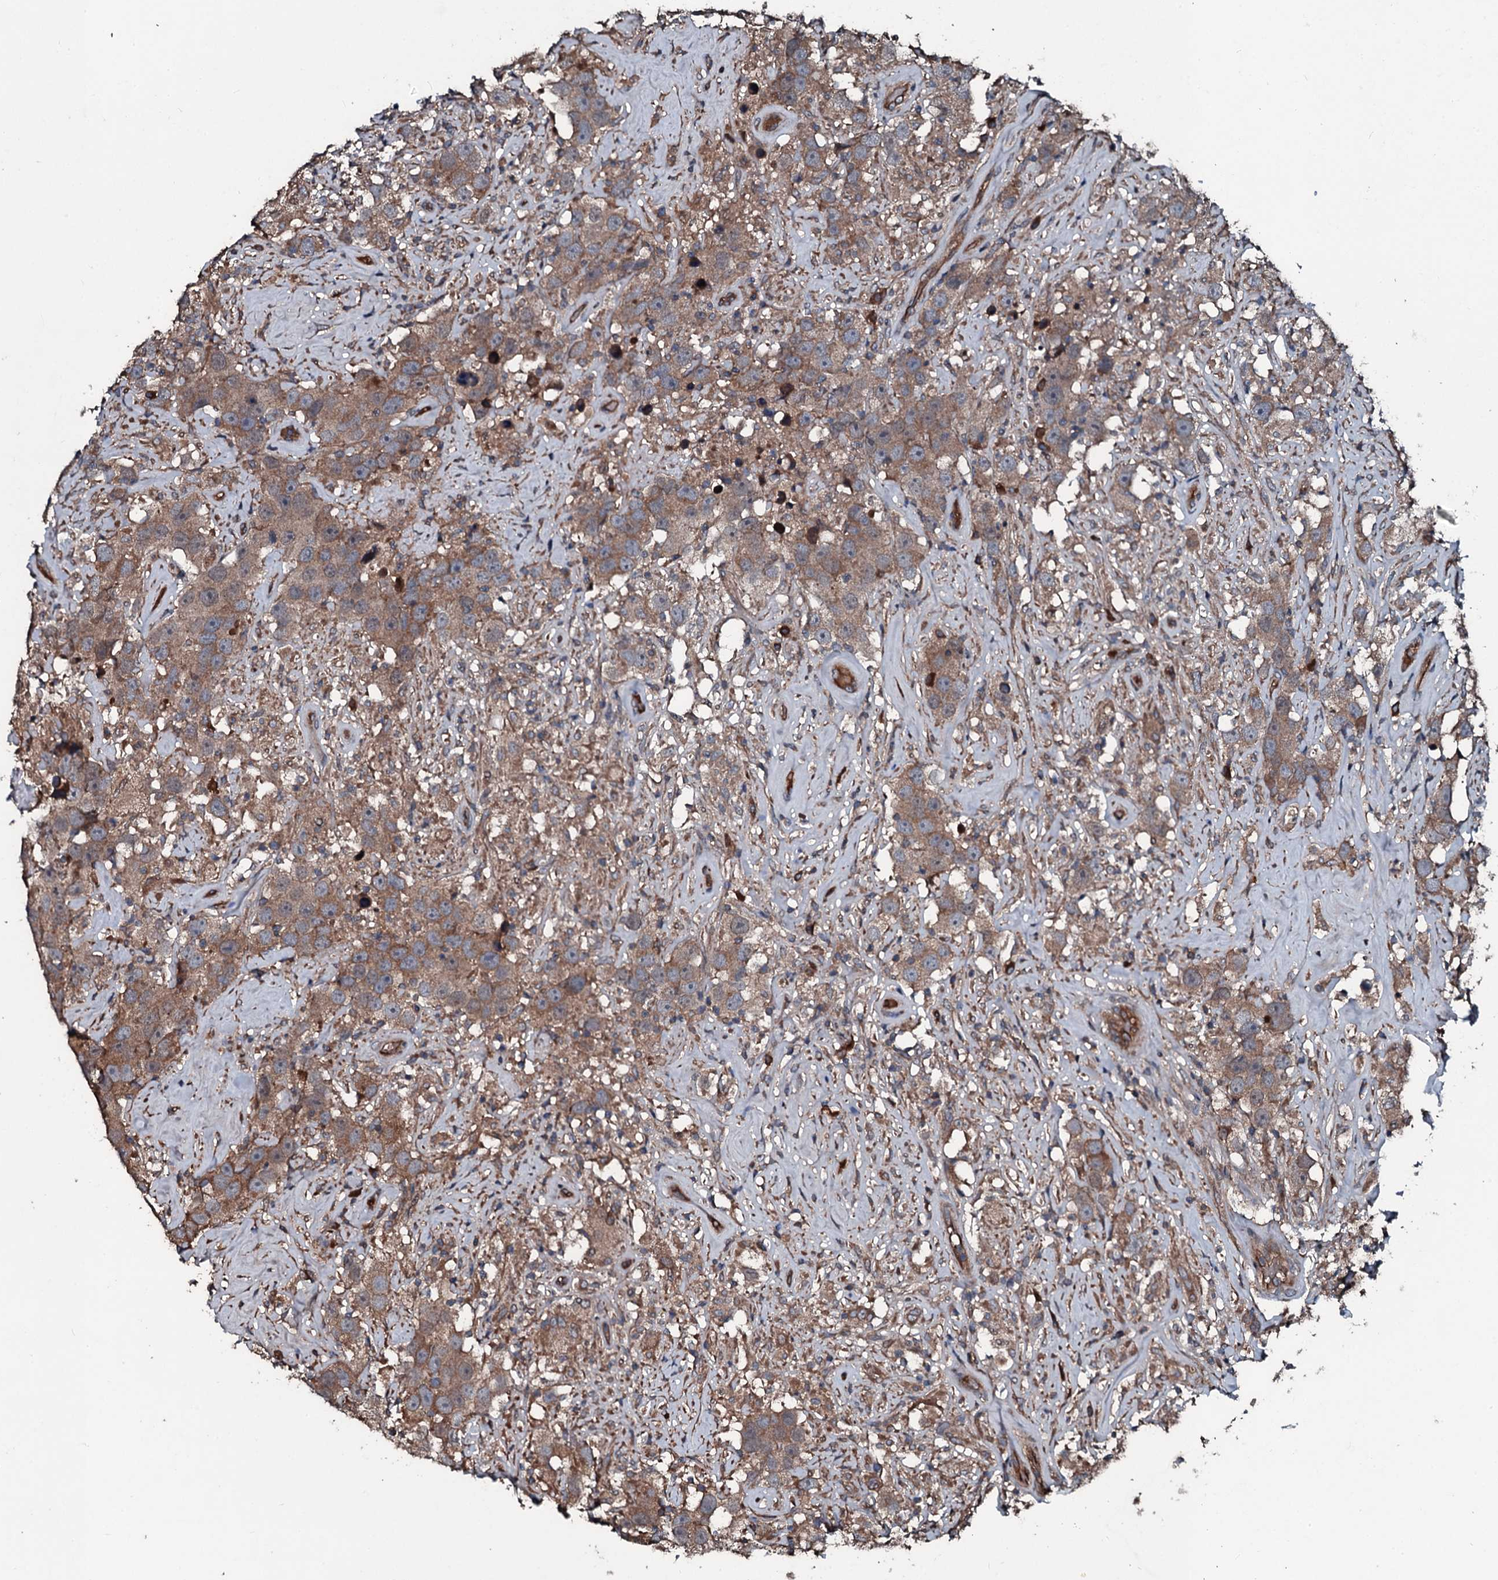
{"staining": {"intensity": "moderate", "quantity": ">75%", "location": "cytoplasmic/membranous"}, "tissue": "testis cancer", "cell_type": "Tumor cells", "image_type": "cancer", "snomed": [{"axis": "morphology", "description": "Seminoma, NOS"}, {"axis": "topography", "description": "Testis"}], "caption": "This image reveals IHC staining of human seminoma (testis), with medium moderate cytoplasmic/membranous staining in about >75% of tumor cells.", "gene": "AARS1", "patient": {"sex": "male", "age": 49}}